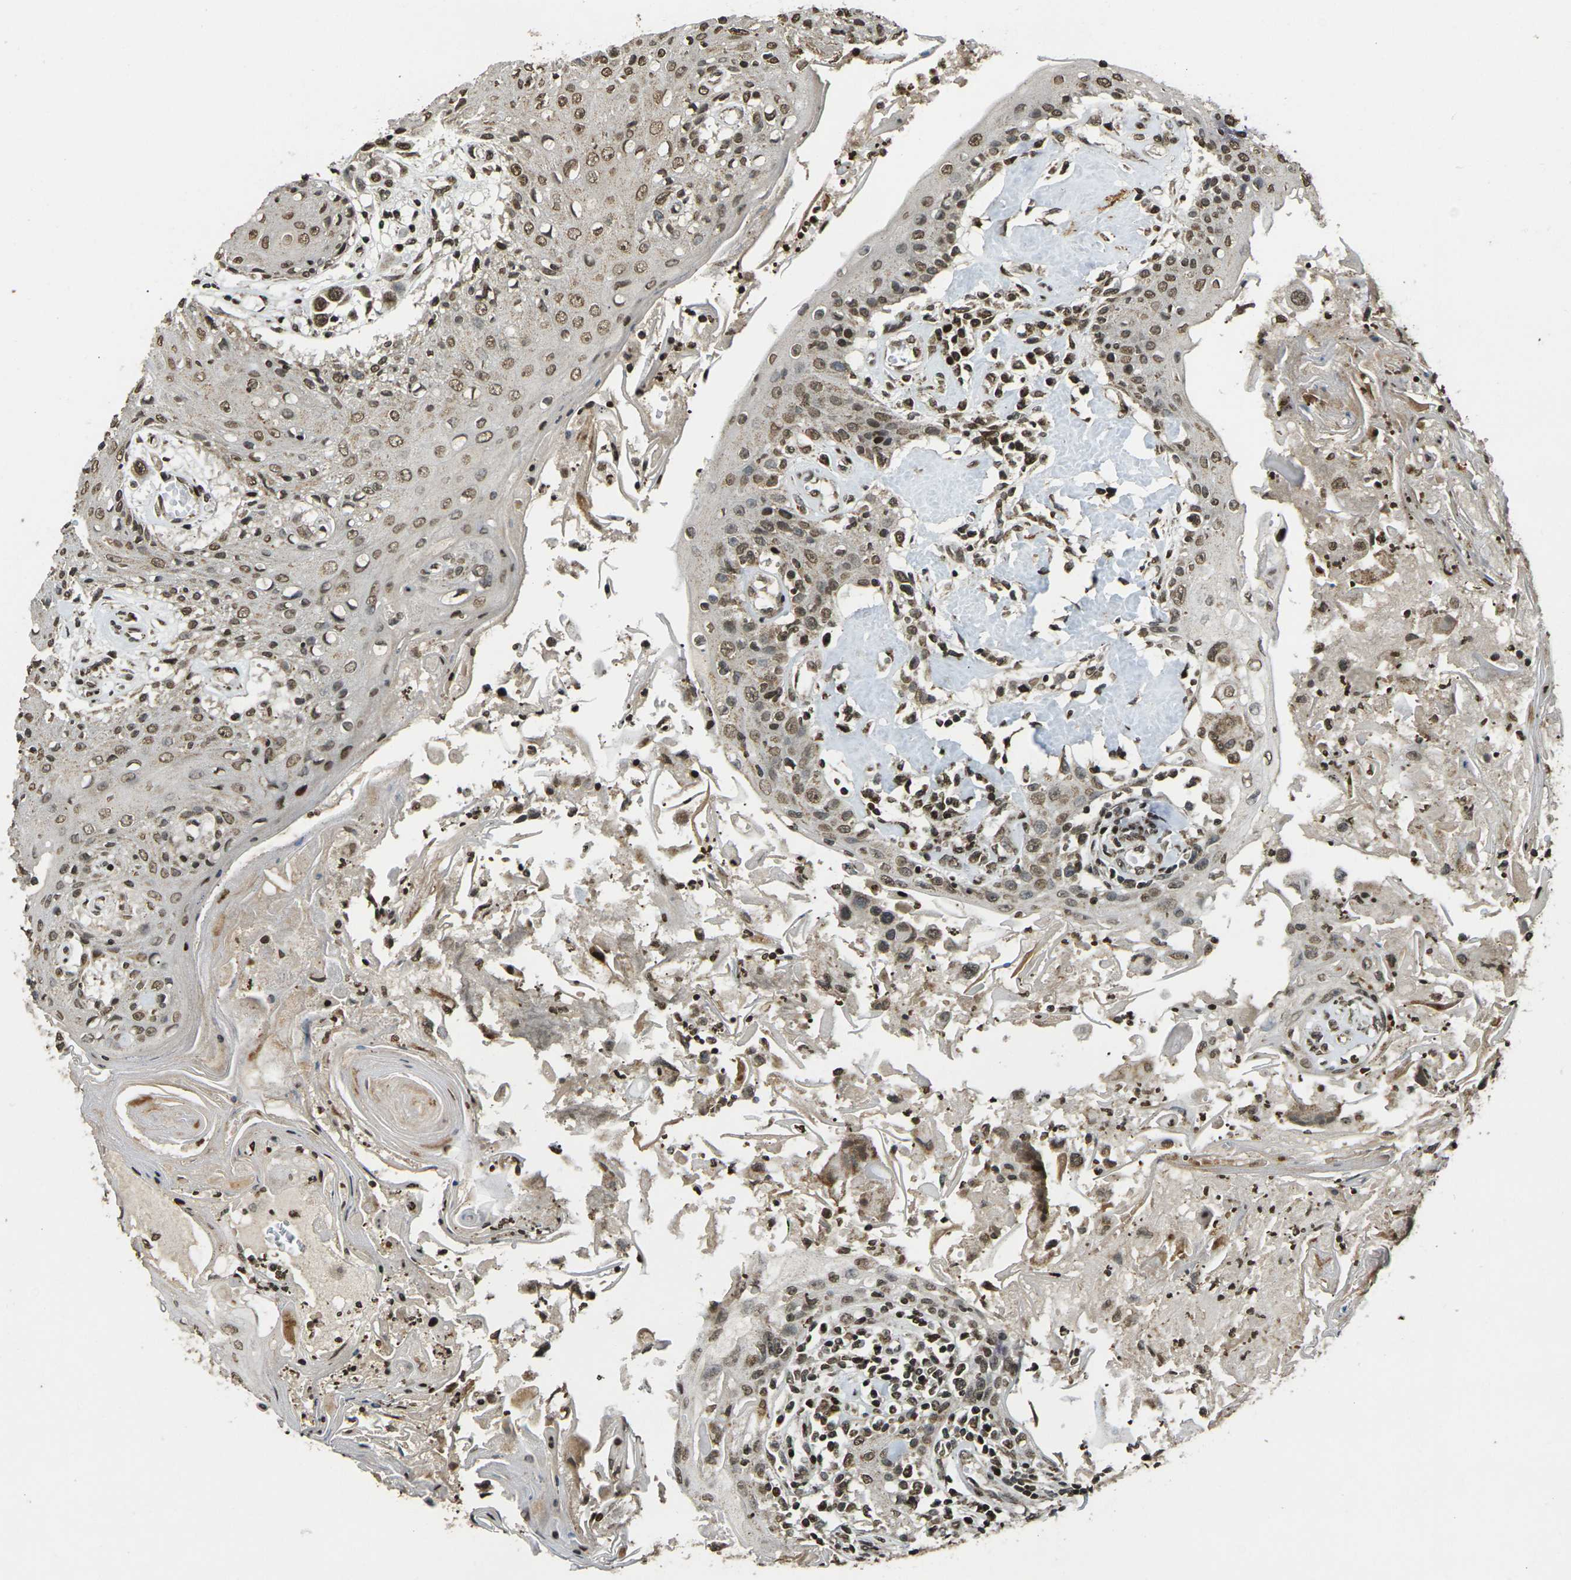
{"staining": {"intensity": "moderate", "quantity": ">75%", "location": "nuclear"}, "tissue": "head and neck cancer", "cell_type": "Tumor cells", "image_type": "cancer", "snomed": [{"axis": "morphology", "description": "Squamous cell carcinoma, NOS"}, {"axis": "topography", "description": "Oral tissue"}, {"axis": "topography", "description": "Head-Neck"}], "caption": "A medium amount of moderate nuclear positivity is identified in about >75% of tumor cells in squamous cell carcinoma (head and neck) tissue. (DAB = brown stain, brightfield microscopy at high magnification).", "gene": "NEUROG2", "patient": {"sex": "female", "age": 76}}